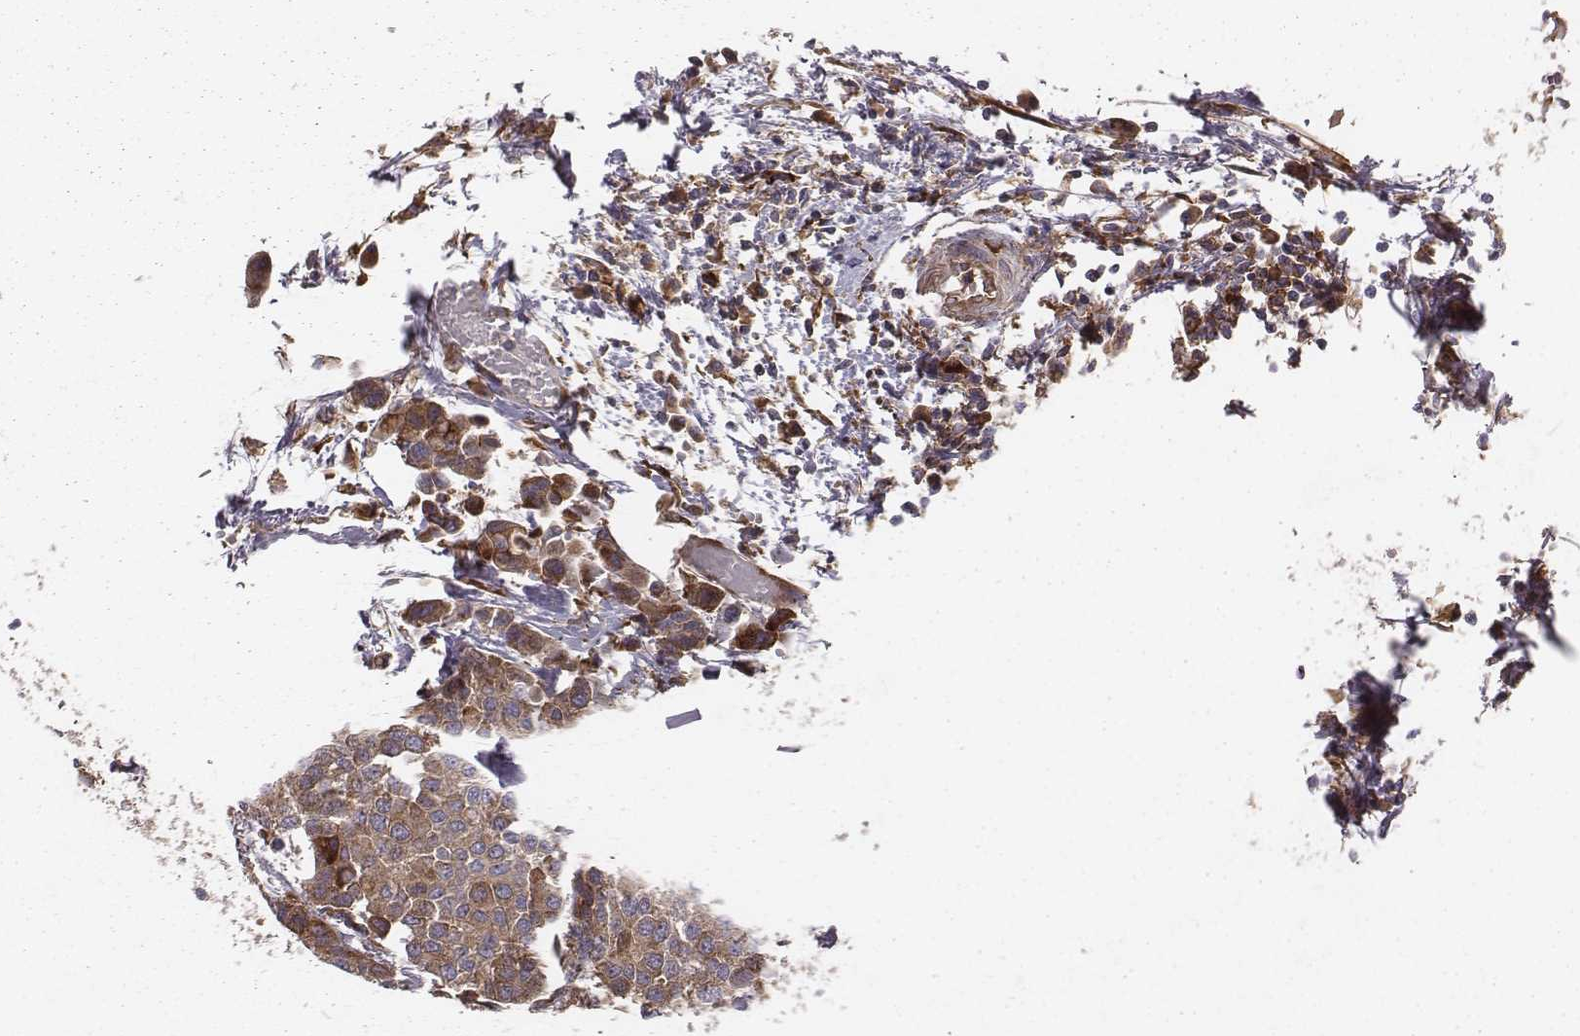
{"staining": {"intensity": "moderate", "quantity": ">75%", "location": "cytoplasmic/membranous"}, "tissue": "carcinoid", "cell_type": "Tumor cells", "image_type": "cancer", "snomed": [{"axis": "morphology", "description": "Carcinoid, malignant, NOS"}, {"axis": "topography", "description": "Colon"}], "caption": "Carcinoid tissue reveals moderate cytoplasmic/membranous expression in approximately >75% of tumor cells", "gene": "TXLNA", "patient": {"sex": "male", "age": 81}}